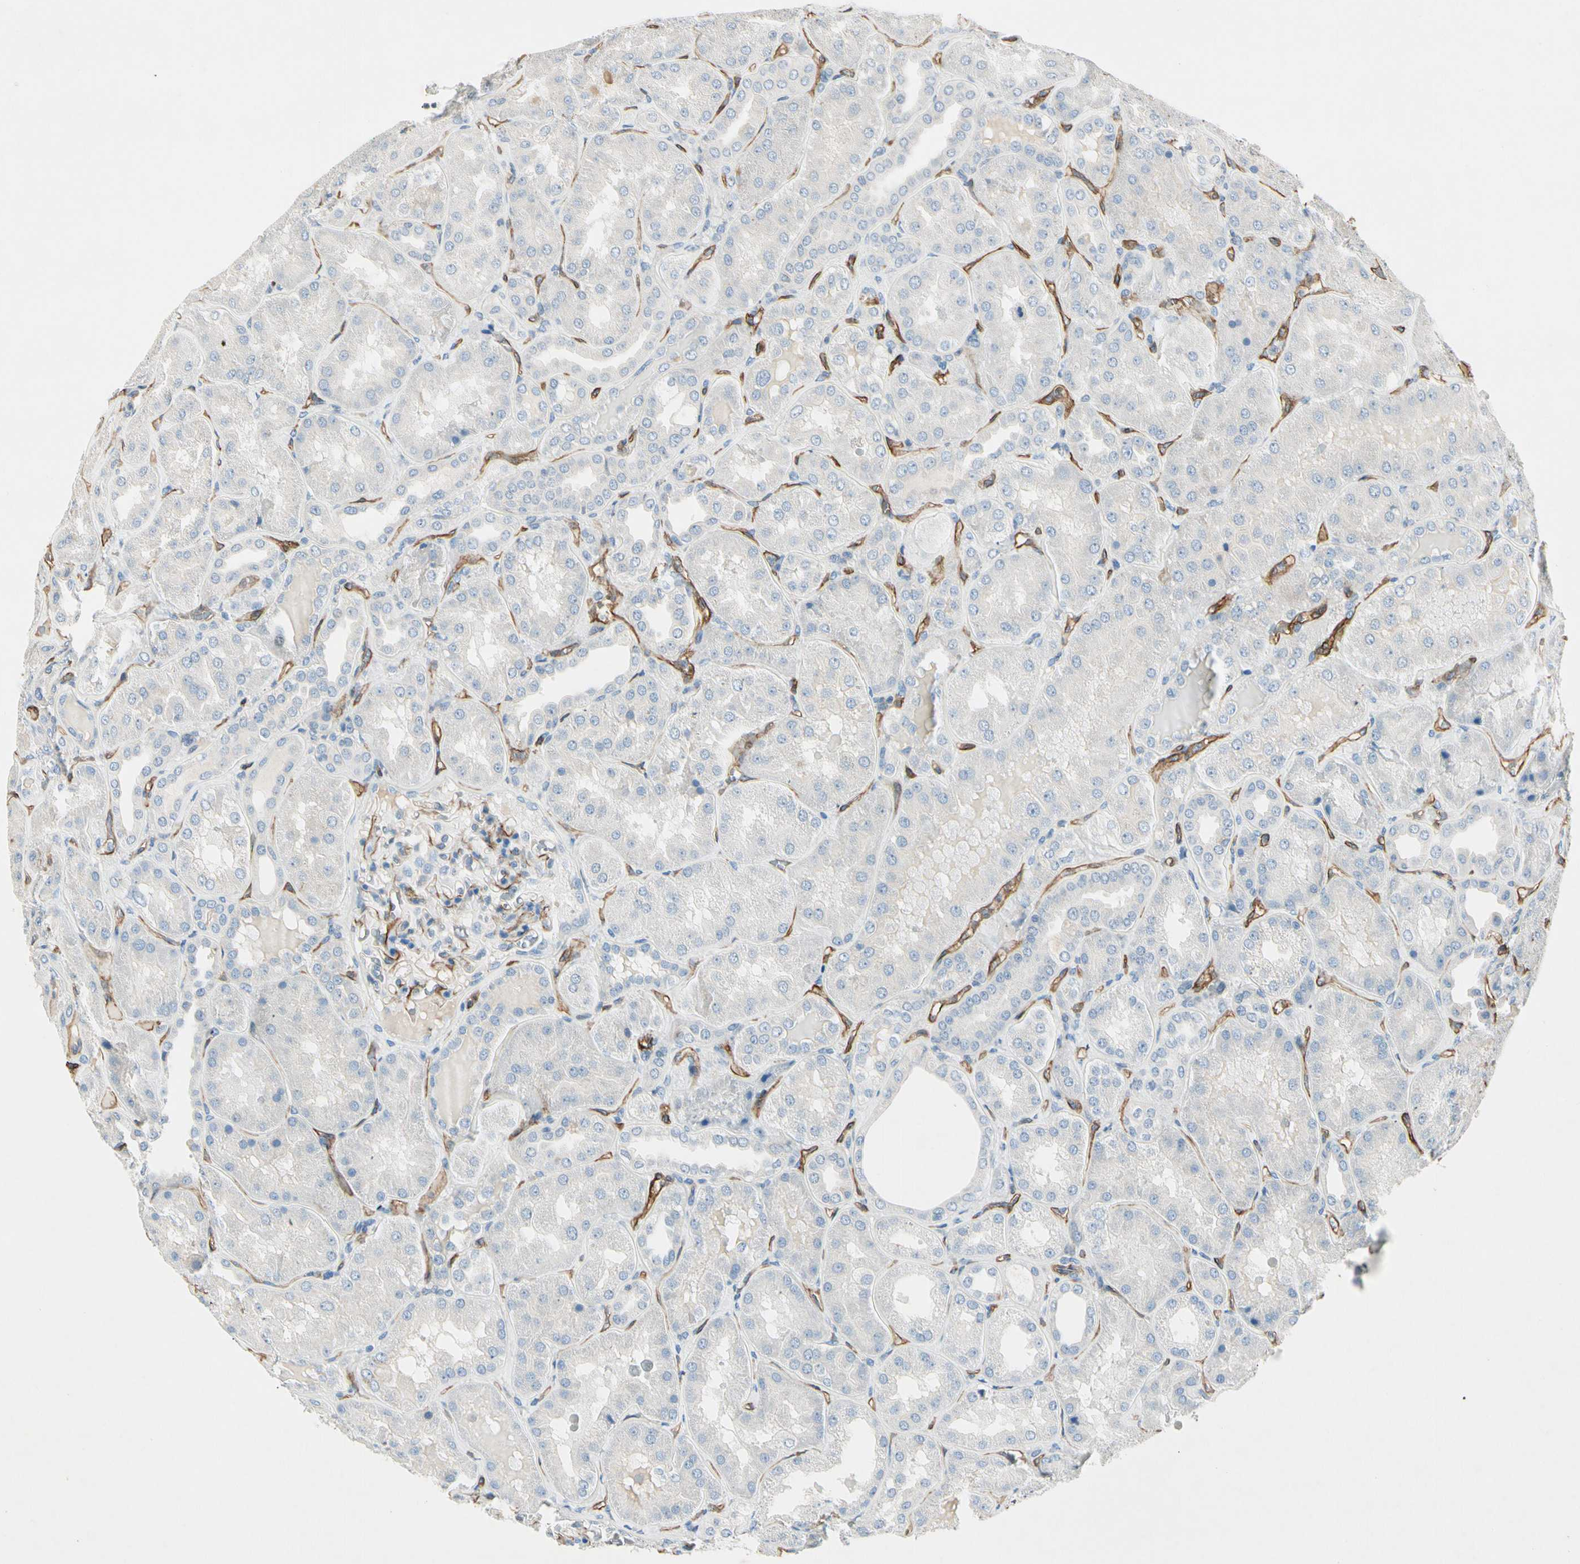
{"staining": {"intensity": "moderate", "quantity": "<25%", "location": "cytoplasmic/membranous"}, "tissue": "kidney", "cell_type": "Cells in glomeruli", "image_type": "normal", "snomed": [{"axis": "morphology", "description": "Normal tissue, NOS"}, {"axis": "topography", "description": "Kidney"}], "caption": "Protein staining exhibits moderate cytoplasmic/membranous positivity in approximately <25% of cells in glomeruli in benign kidney.", "gene": "CD93", "patient": {"sex": "female", "age": 56}}